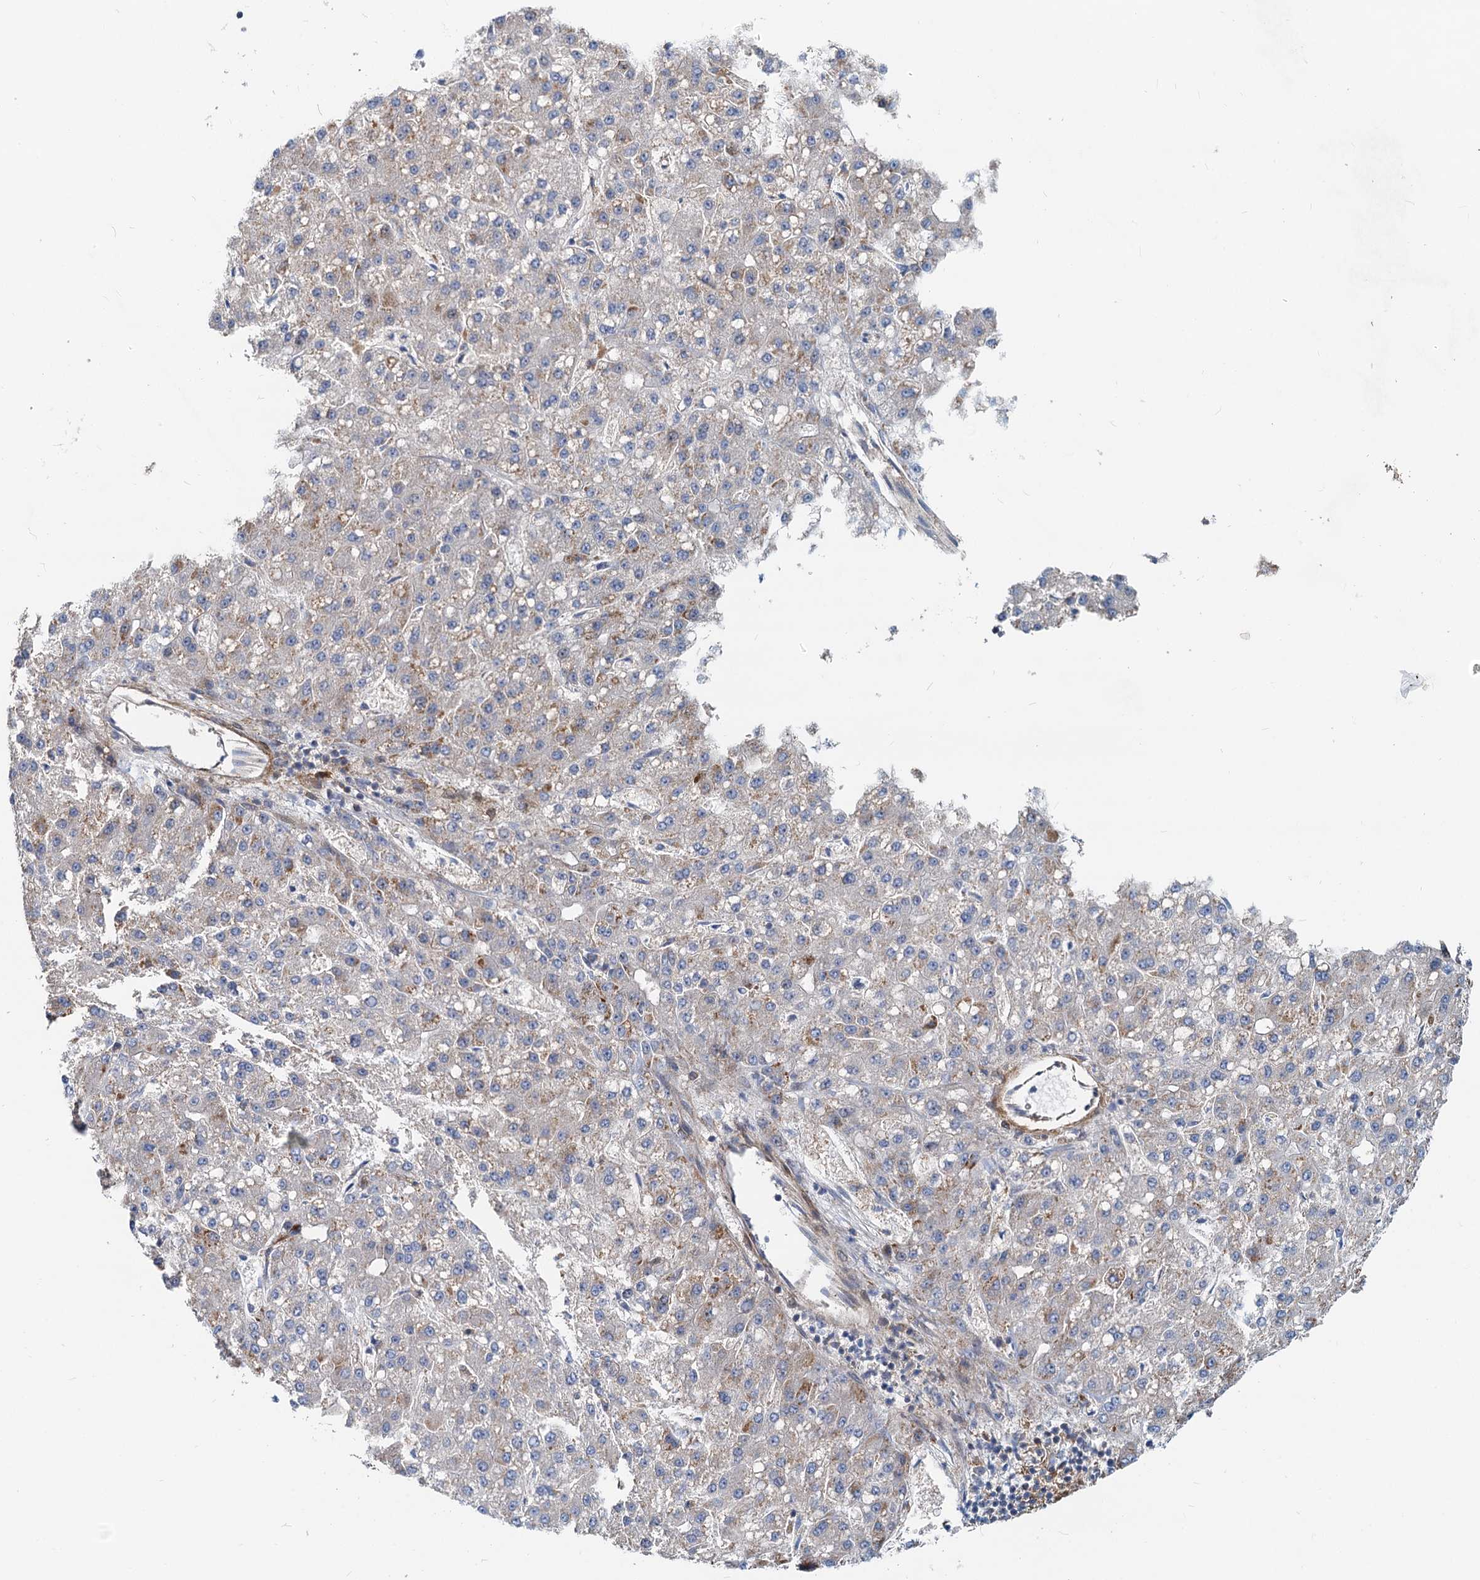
{"staining": {"intensity": "weak", "quantity": "<25%", "location": "cytoplasmic/membranous"}, "tissue": "liver cancer", "cell_type": "Tumor cells", "image_type": "cancer", "snomed": [{"axis": "morphology", "description": "Carcinoma, Hepatocellular, NOS"}, {"axis": "topography", "description": "Liver"}], "caption": "Immunohistochemical staining of human hepatocellular carcinoma (liver) exhibits no significant positivity in tumor cells. (Brightfield microscopy of DAB (3,3'-diaminobenzidine) immunohistochemistry (IHC) at high magnification).", "gene": "LNX2", "patient": {"sex": "male", "age": 67}}